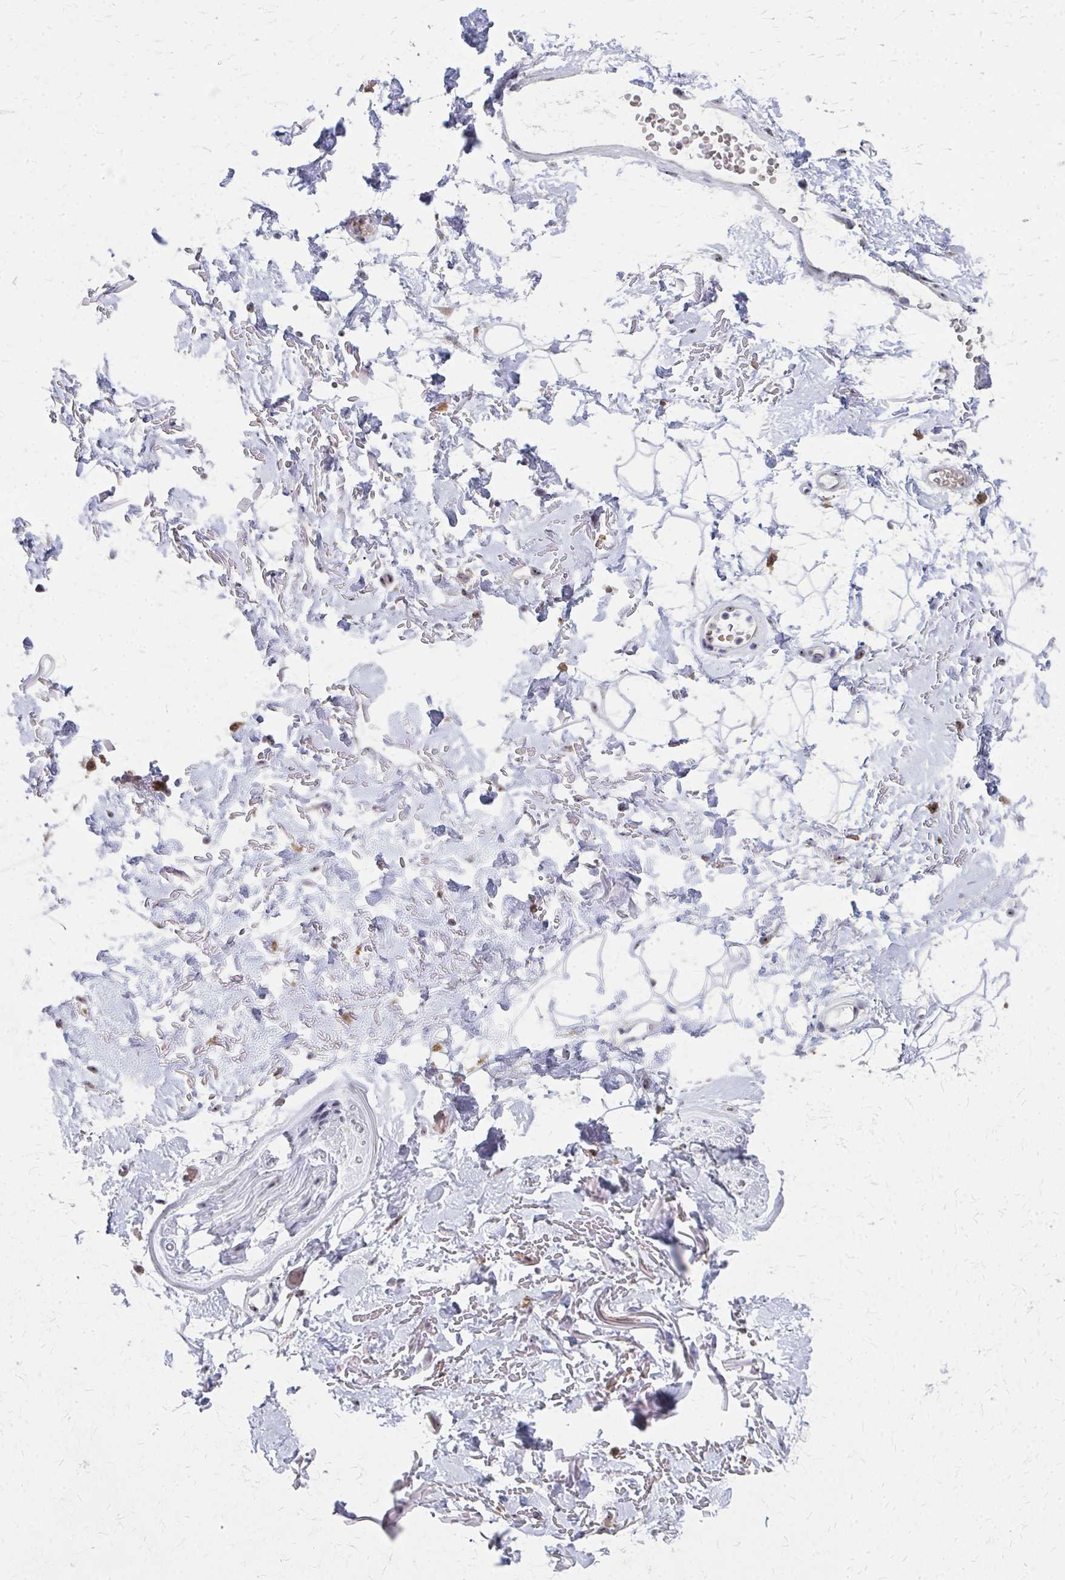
{"staining": {"intensity": "negative", "quantity": "none", "location": "none"}, "tissue": "adipose tissue", "cell_type": "Adipocytes", "image_type": "normal", "snomed": [{"axis": "morphology", "description": "Normal tissue, NOS"}, {"axis": "topography", "description": "Anal"}, {"axis": "topography", "description": "Peripheral nerve tissue"}], "caption": "Adipocytes are negative for brown protein staining in normal adipose tissue. The staining is performed using DAB brown chromogen with nuclei counter-stained in using hematoxylin.", "gene": "NUDT16", "patient": {"sex": "male", "age": 78}}